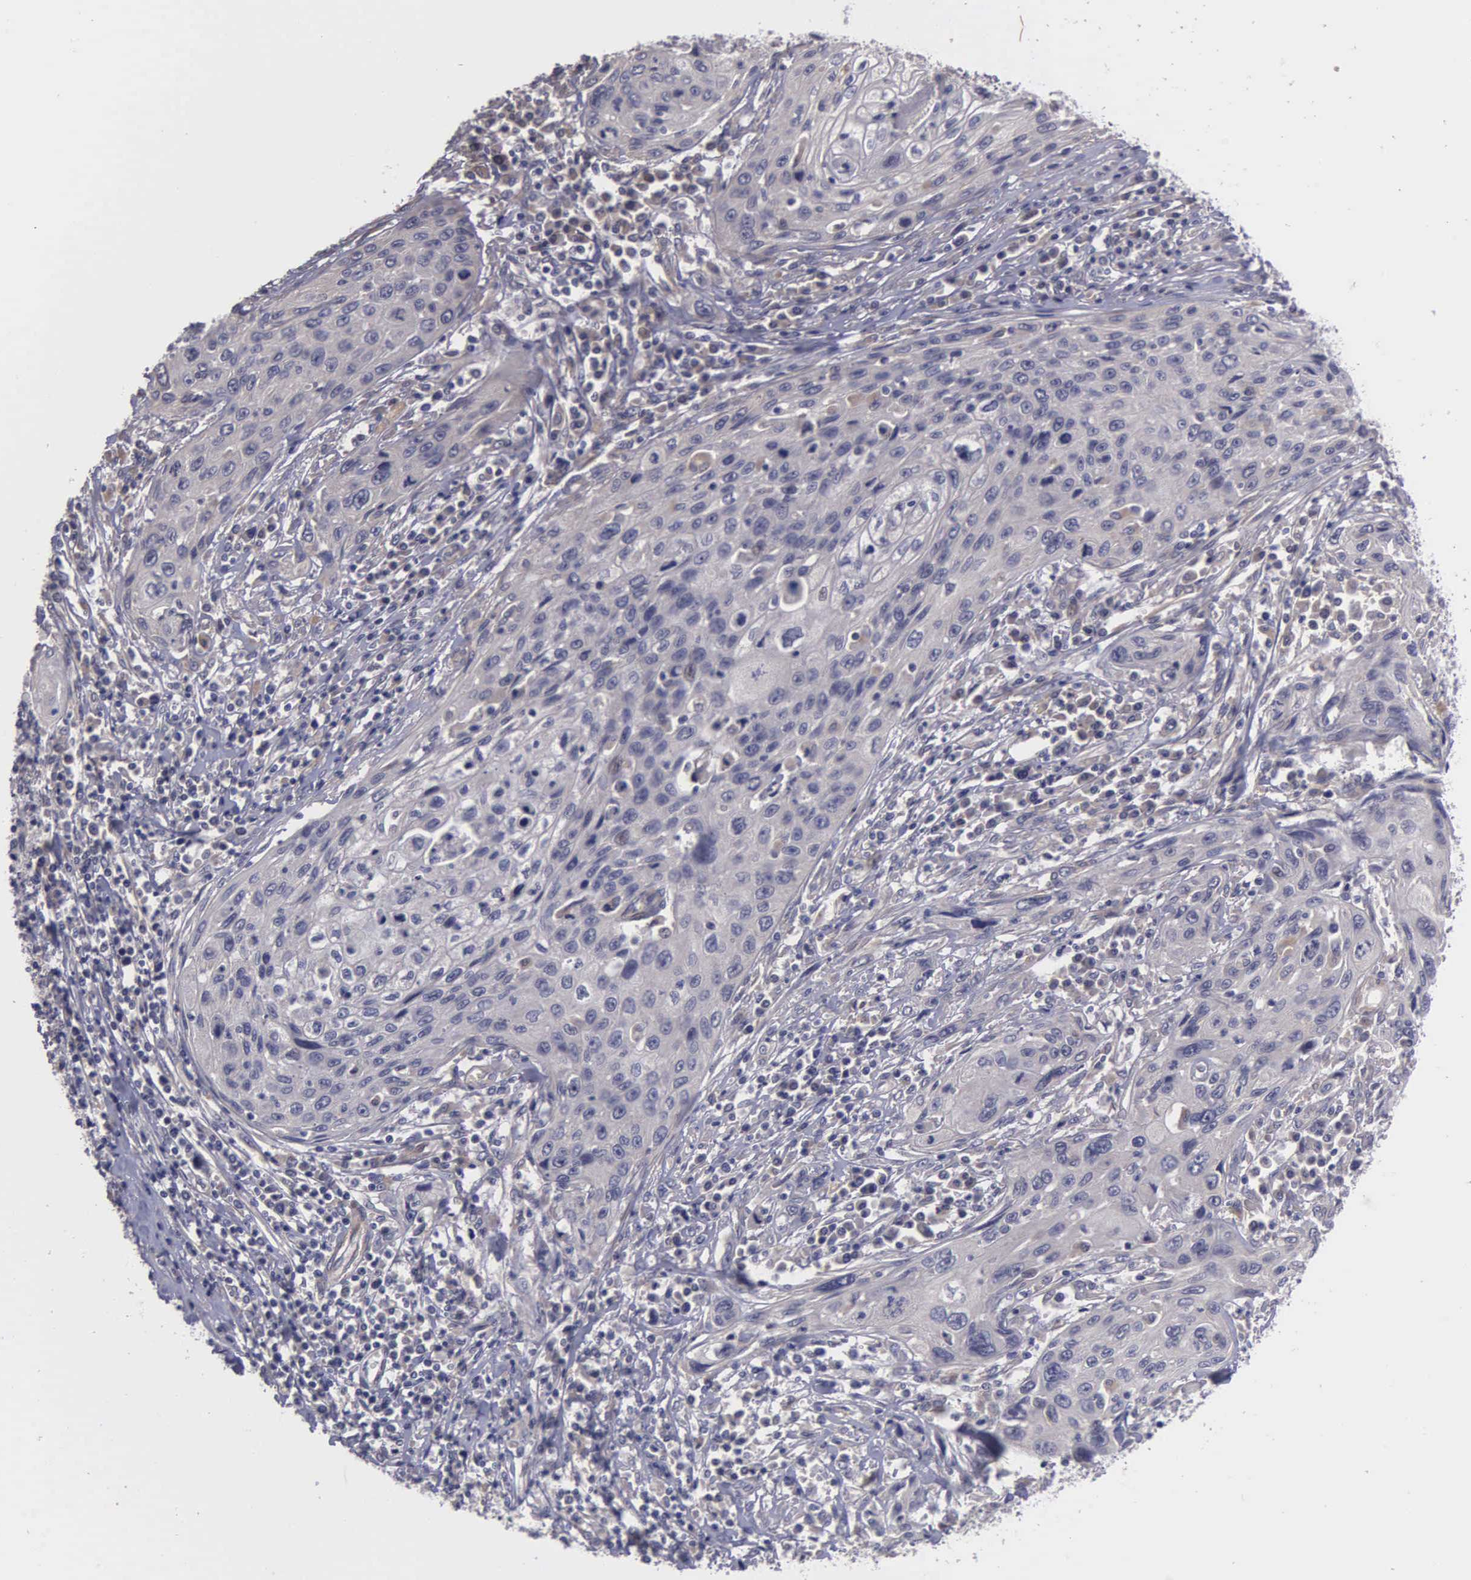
{"staining": {"intensity": "negative", "quantity": "none", "location": "none"}, "tissue": "cervical cancer", "cell_type": "Tumor cells", "image_type": "cancer", "snomed": [{"axis": "morphology", "description": "Squamous cell carcinoma, NOS"}, {"axis": "topography", "description": "Cervix"}], "caption": "Immunohistochemistry (IHC) micrograph of neoplastic tissue: cervical cancer stained with DAB (3,3'-diaminobenzidine) reveals no significant protein expression in tumor cells.", "gene": "RTL10", "patient": {"sex": "female", "age": 32}}